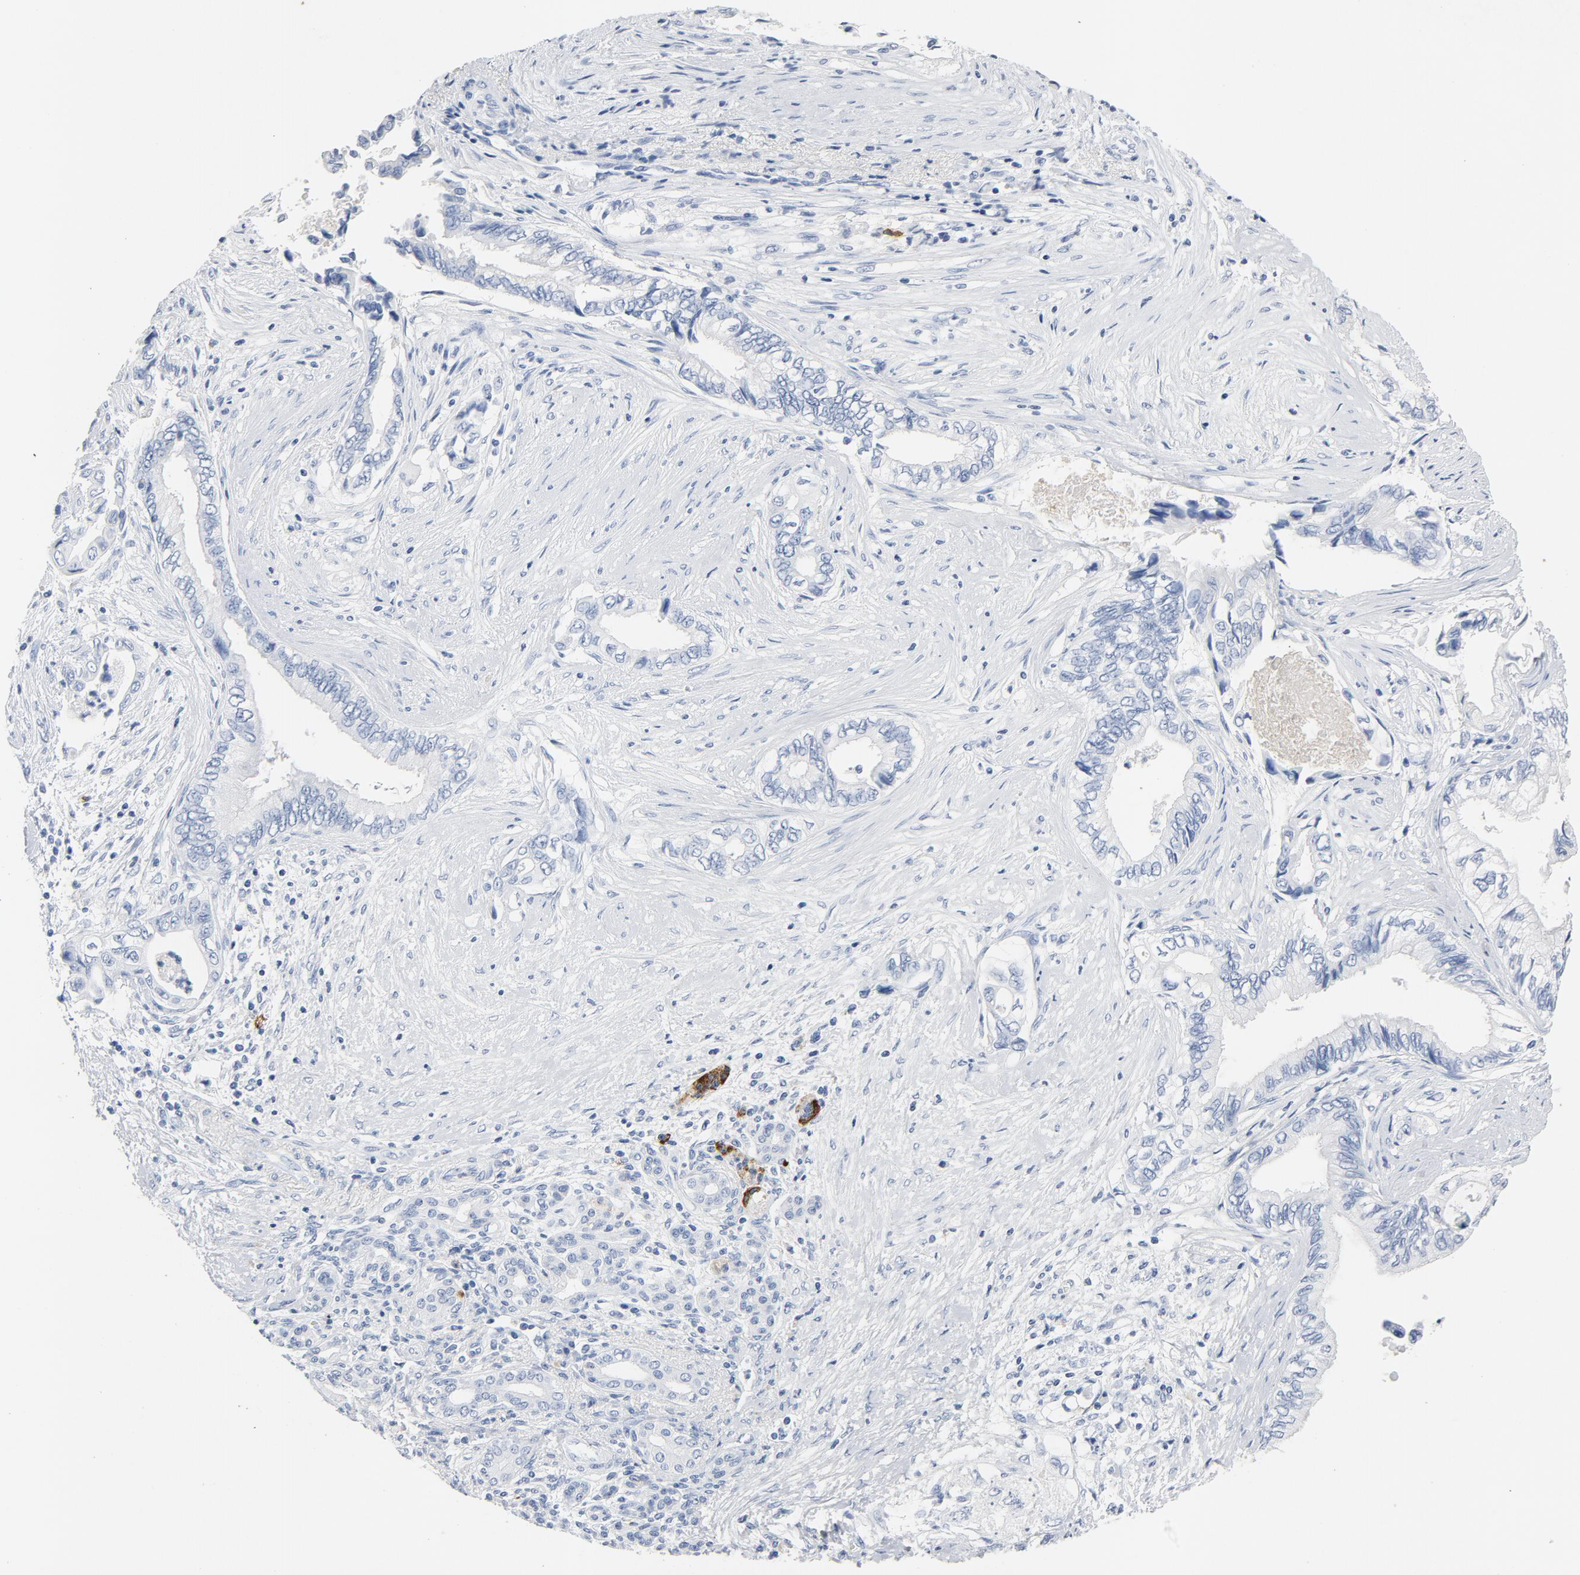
{"staining": {"intensity": "negative", "quantity": "none", "location": "none"}, "tissue": "pancreatic cancer", "cell_type": "Tumor cells", "image_type": "cancer", "snomed": [{"axis": "morphology", "description": "Adenocarcinoma, NOS"}, {"axis": "topography", "description": "Pancreas"}], "caption": "High power microscopy photomicrograph of an immunohistochemistry (IHC) histopathology image of pancreatic cancer (adenocarcinoma), revealing no significant positivity in tumor cells. The staining is performed using DAB (3,3'-diaminobenzidine) brown chromogen with nuclei counter-stained in using hematoxylin.", "gene": "PTPRB", "patient": {"sex": "female", "age": 66}}